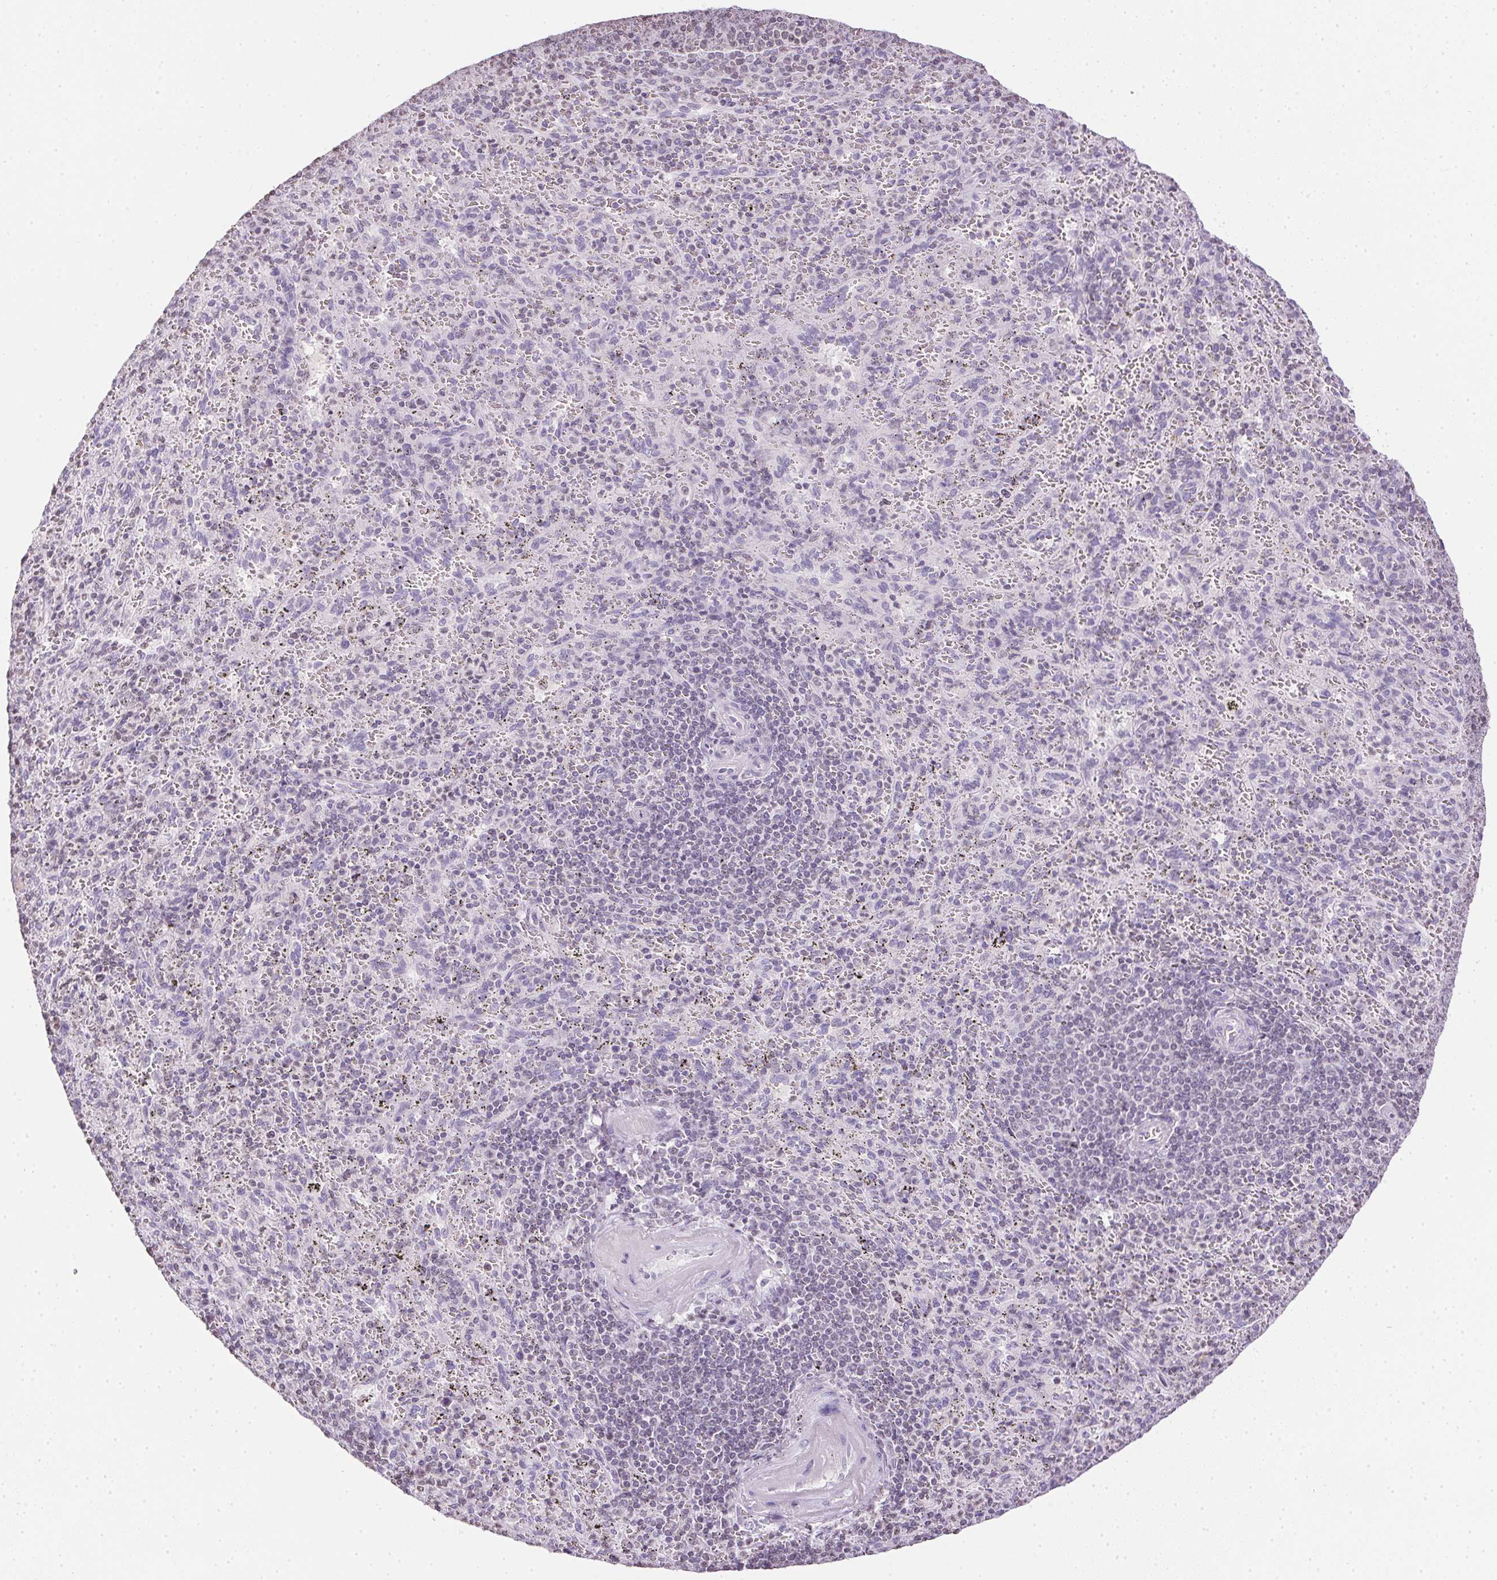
{"staining": {"intensity": "negative", "quantity": "none", "location": "none"}, "tissue": "spleen", "cell_type": "Cells in red pulp", "image_type": "normal", "snomed": [{"axis": "morphology", "description": "Normal tissue, NOS"}, {"axis": "topography", "description": "Spleen"}], "caption": "Immunohistochemistry (IHC) photomicrograph of normal spleen stained for a protein (brown), which displays no expression in cells in red pulp.", "gene": "PRL", "patient": {"sex": "male", "age": 57}}